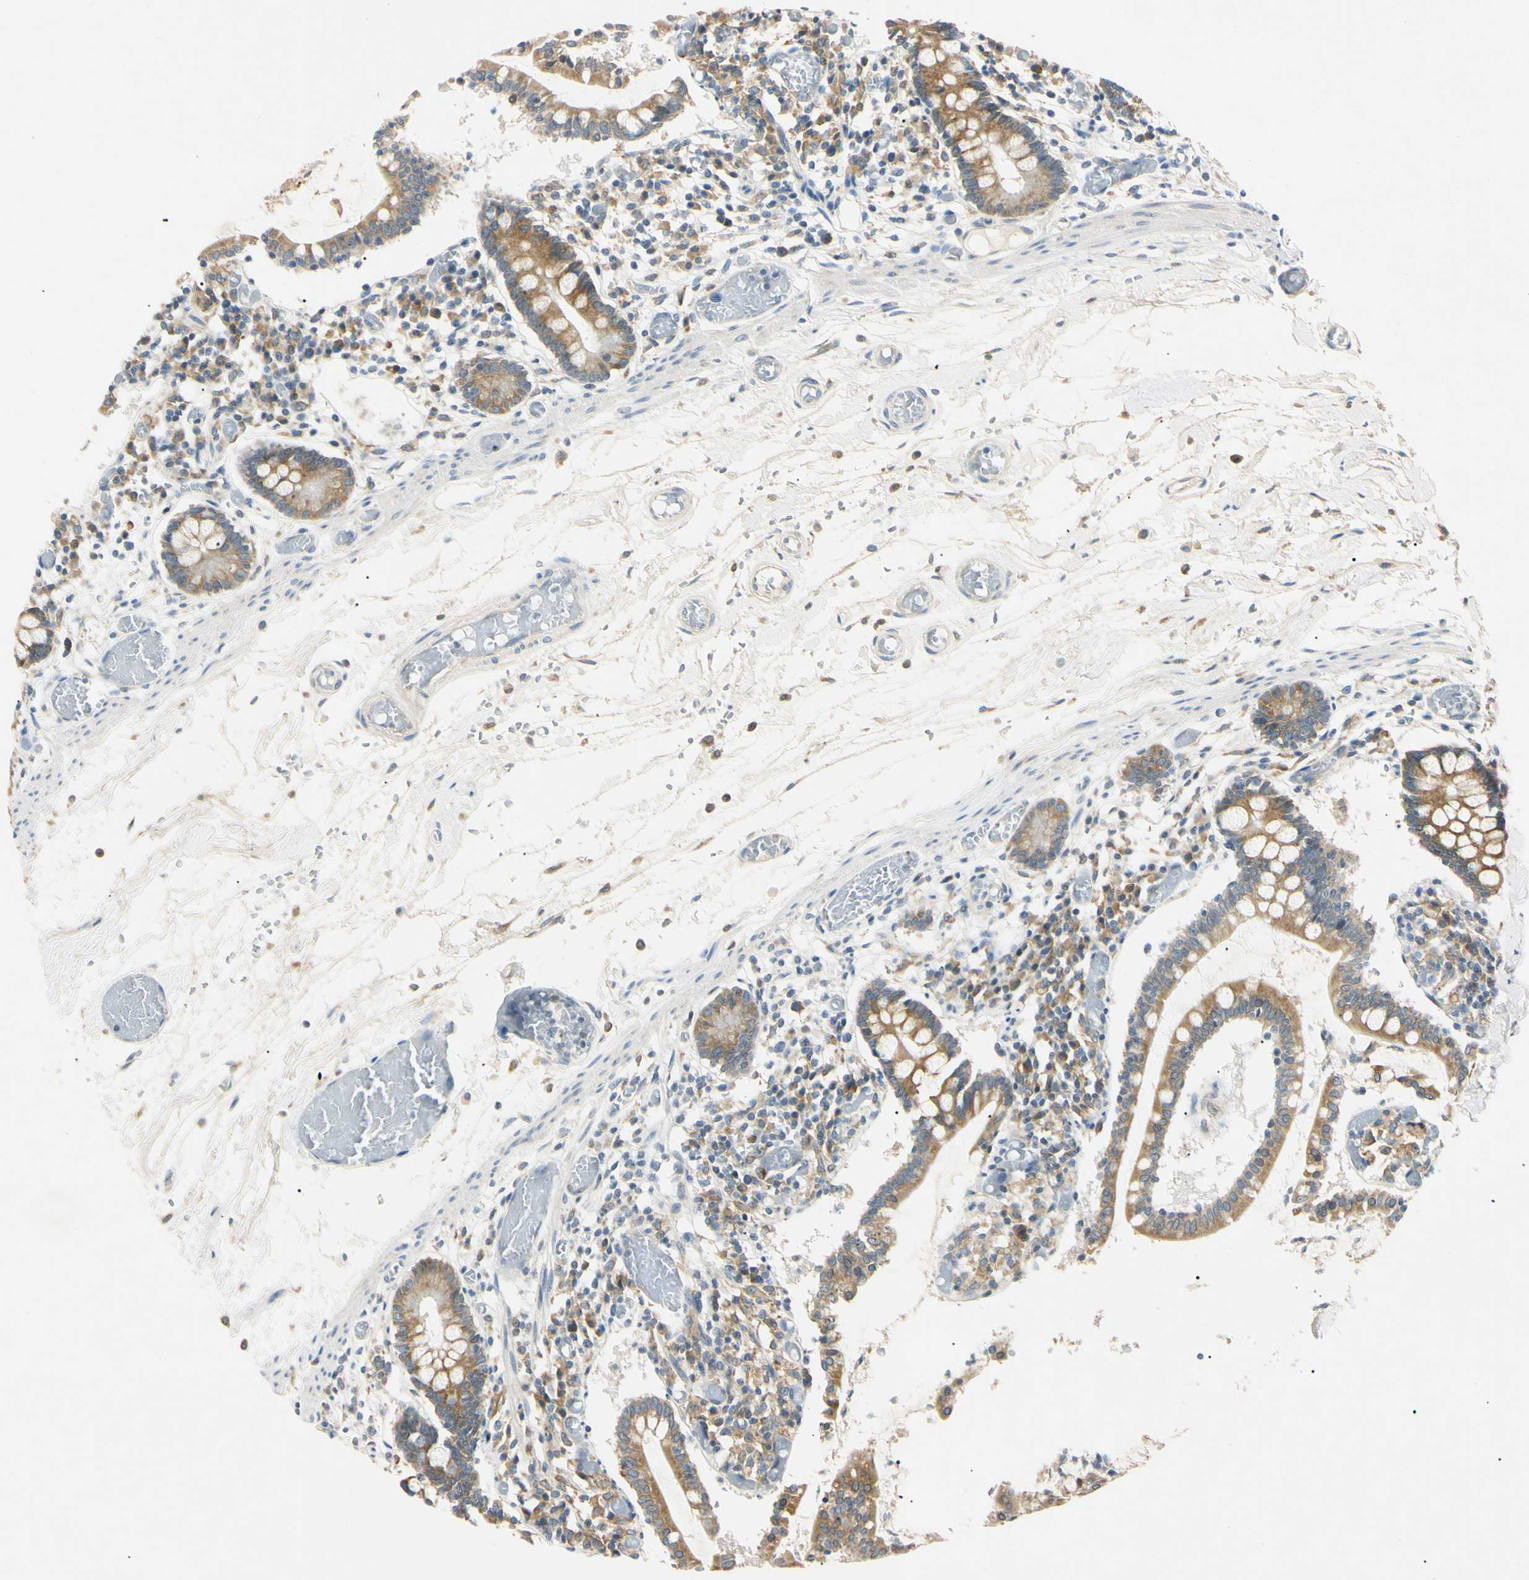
{"staining": {"intensity": "moderate", "quantity": ">75%", "location": "cytoplasmic/membranous"}, "tissue": "small intestine", "cell_type": "Glandular cells", "image_type": "normal", "snomed": [{"axis": "morphology", "description": "Normal tissue, NOS"}, {"axis": "topography", "description": "Small intestine"}], "caption": "Moderate cytoplasmic/membranous expression for a protein is seen in about >75% of glandular cells of benign small intestine using immunohistochemistry.", "gene": "DNAJB12", "patient": {"sex": "female", "age": 61}}